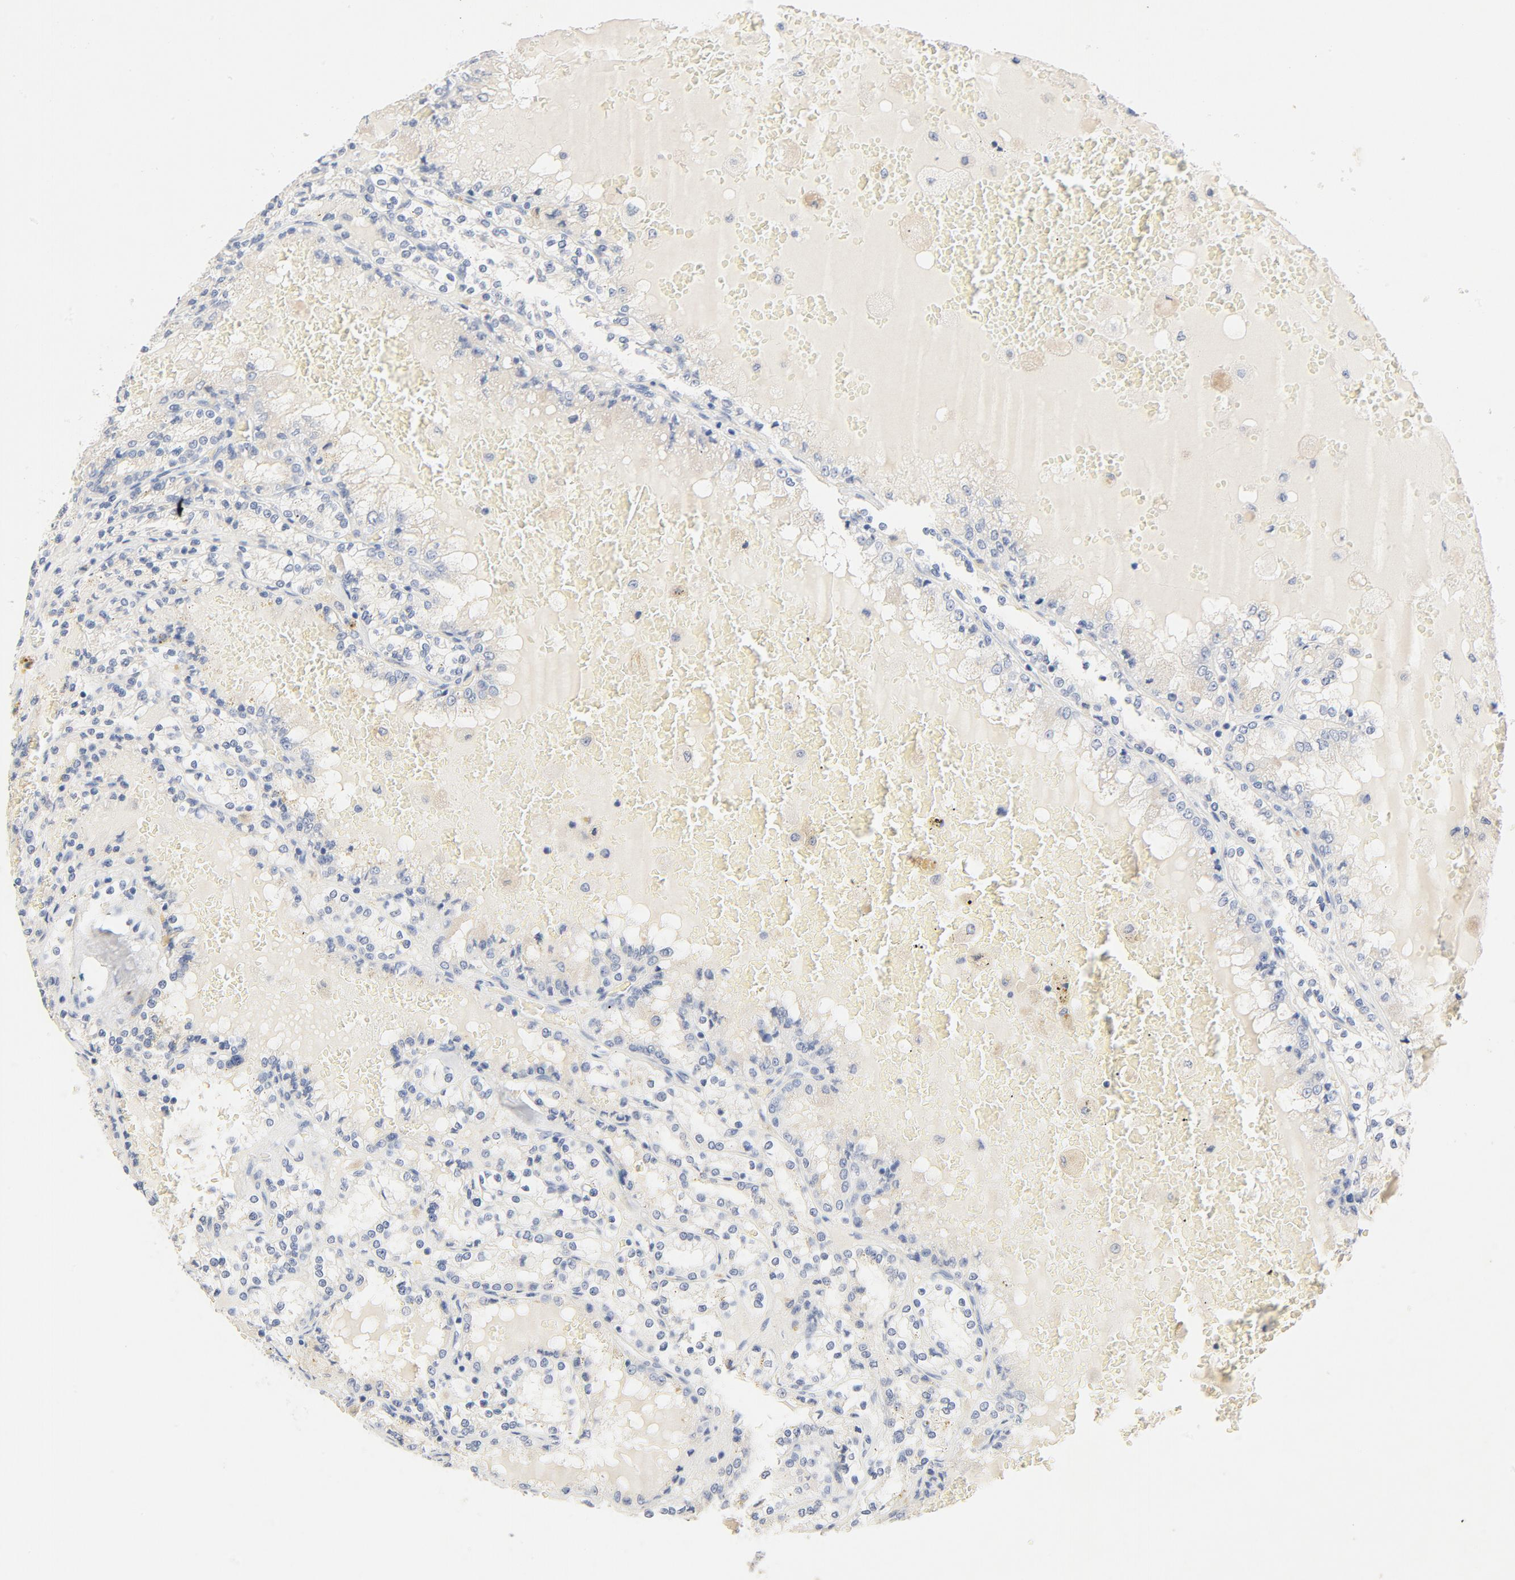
{"staining": {"intensity": "negative", "quantity": "none", "location": "none"}, "tissue": "renal cancer", "cell_type": "Tumor cells", "image_type": "cancer", "snomed": [{"axis": "morphology", "description": "Adenocarcinoma, NOS"}, {"axis": "topography", "description": "Kidney"}], "caption": "An immunohistochemistry (IHC) histopathology image of renal cancer (adenocarcinoma) is shown. There is no staining in tumor cells of renal cancer (adenocarcinoma).", "gene": "STAT1", "patient": {"sex": "female", "age": 56}}